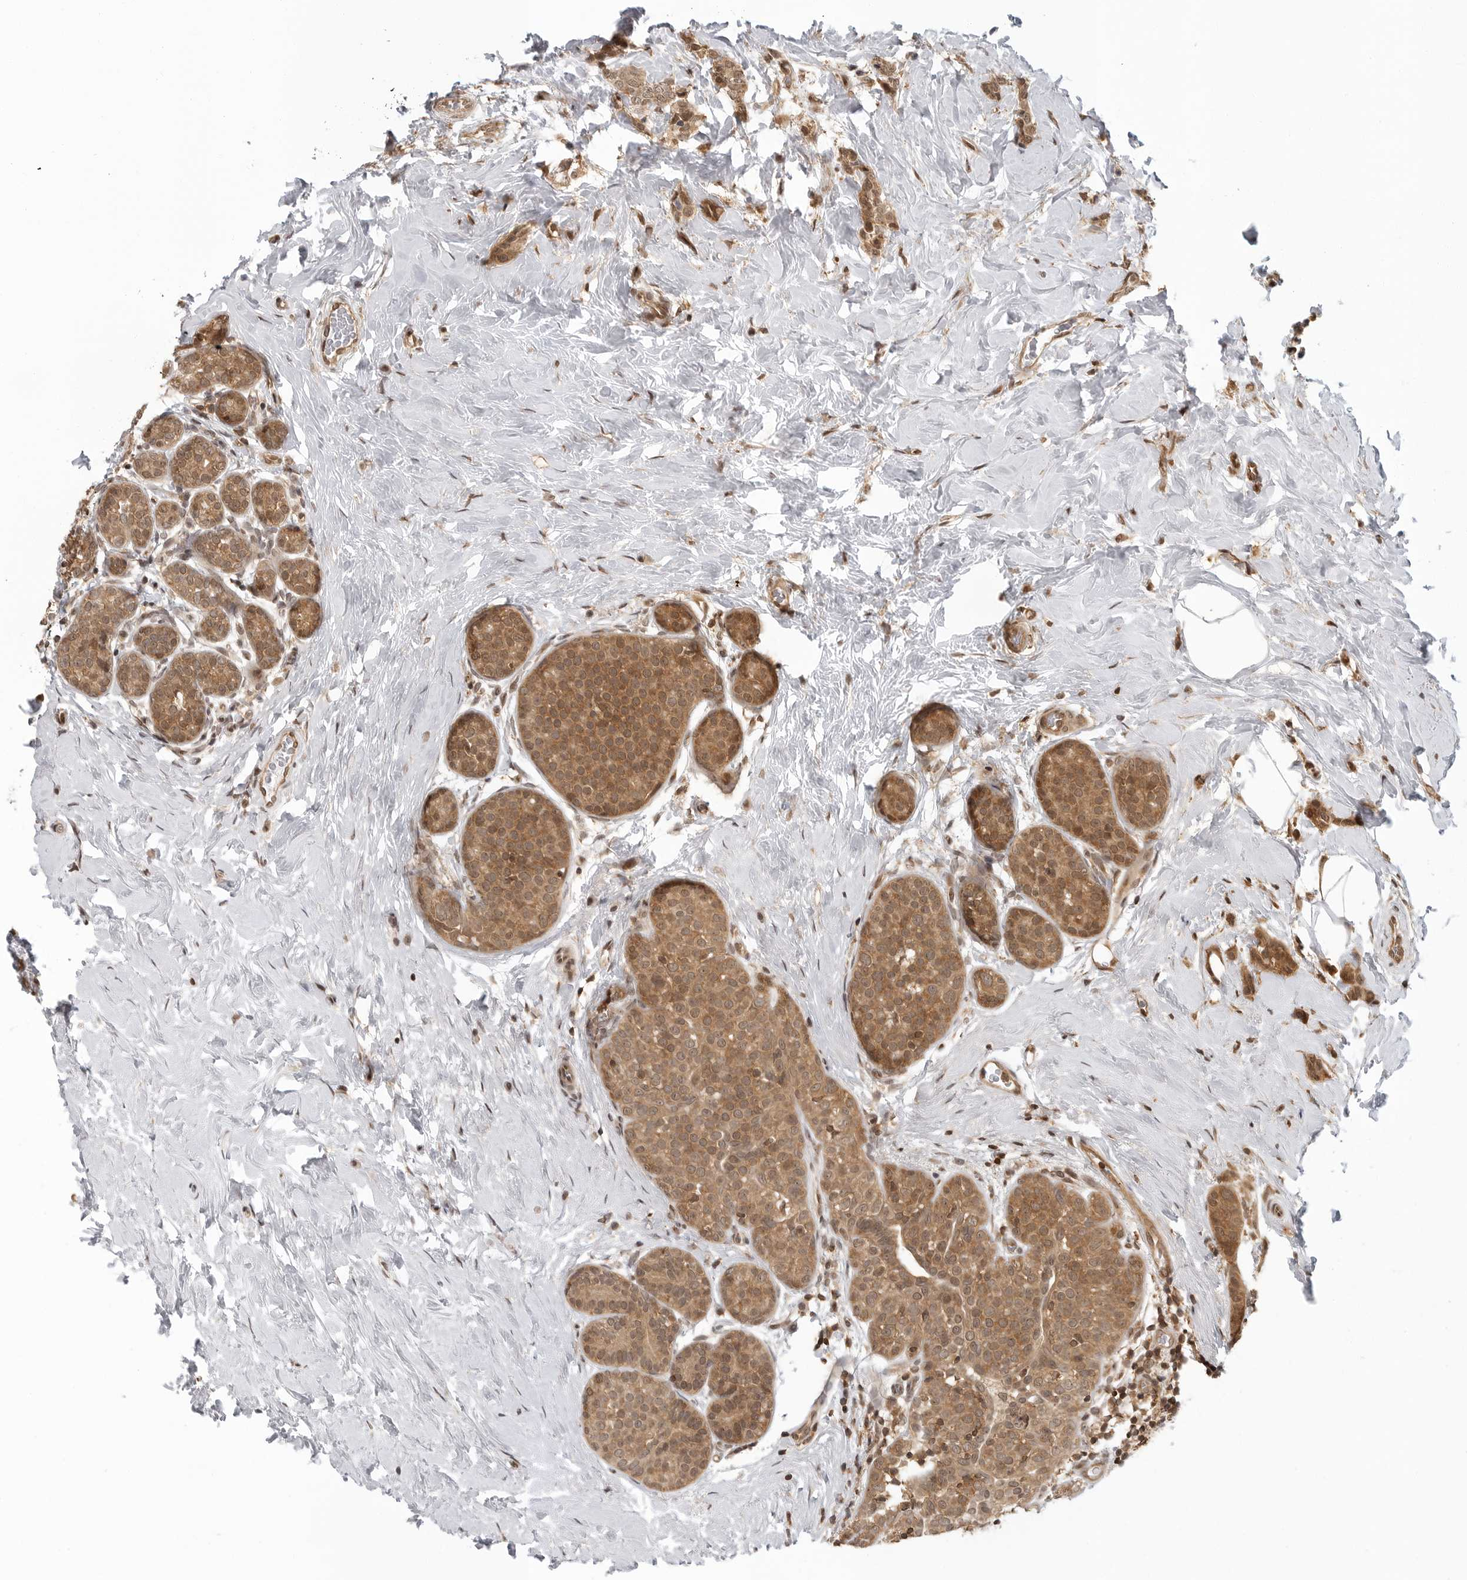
{"staining": {"intensity": "moderate", "quantity": ">75%", "location": "cytoplasmic/membranous,nuclear"}, "tissue": "breast cancer", "cell_type": "Tumor cells", "image_type": "cancer", "snomed": [{"axis": "morphology", "description": "Lobular carcinoma, in situ"}, {"axis": "morphology", "description": "Lobular carcinoma"}, {"axis": "topography", "description": "Breast"}], "caption": "Approximately >75% of tumor cells in breast lobular carcinoma in situ exhibit moderate cytoplasmic/membranous and nuclear protein expression as visualized by brown immunohistochemical staining.", "gene": "SZRD1", "patient": {"sex": "female", "age": 41}}